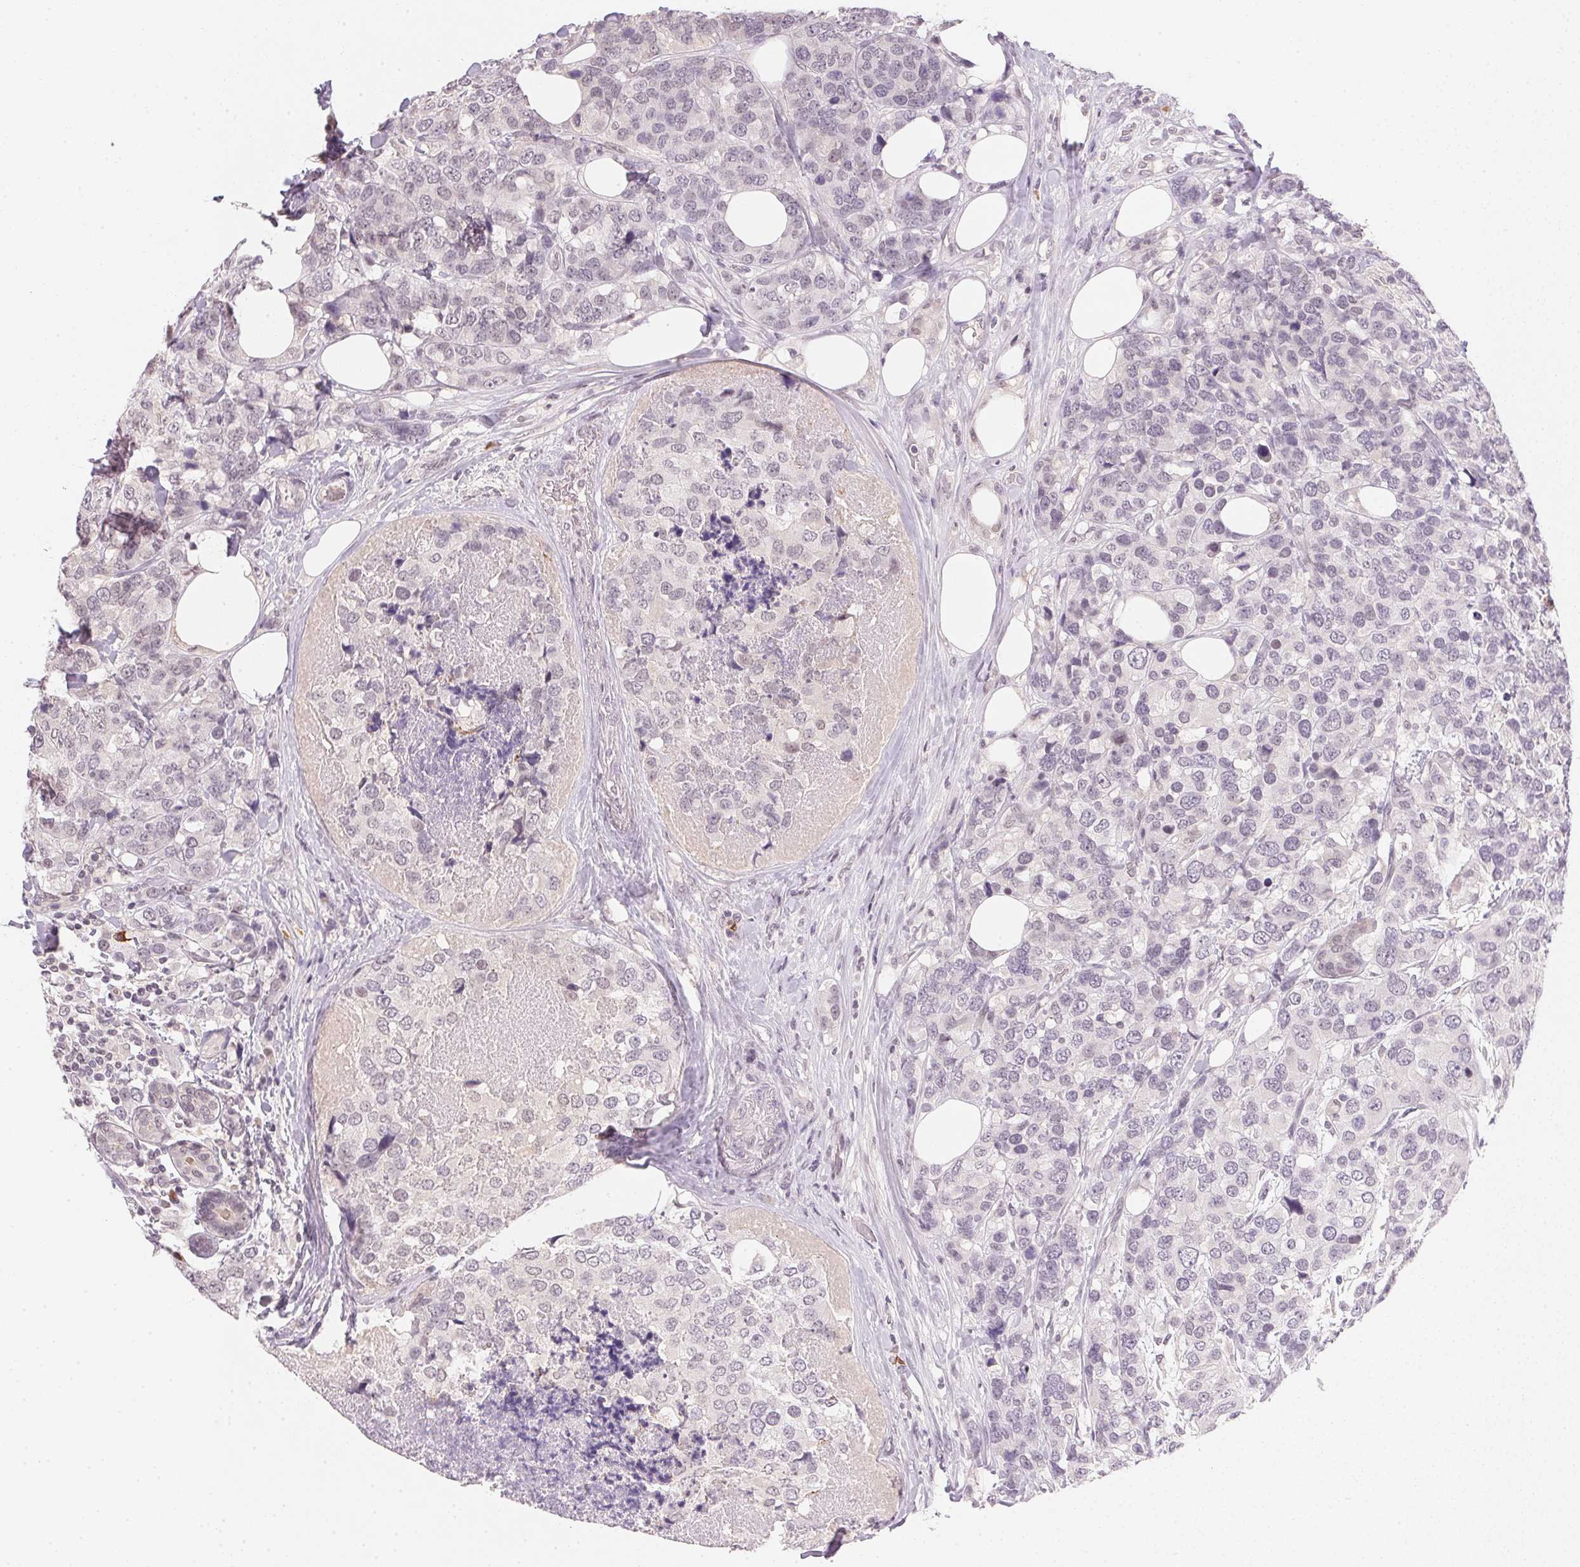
{"staining": {"intensity": "negative", "quantity": "none", "location": "none"}, "tissue": "breast cancer", "cell_type": "Tumor cells", "image_type": "cancer", "snomed": [{"axis": "morphology", "description": "Lobular carcinoma"}, {"axis": "topography", "description": "Breast"}], "caption": "Tumor cells show no significant positivity in lobular carcinoma (breast).", "gene": "FNDC4", "patient": {"sex": "female", "age": 59}}